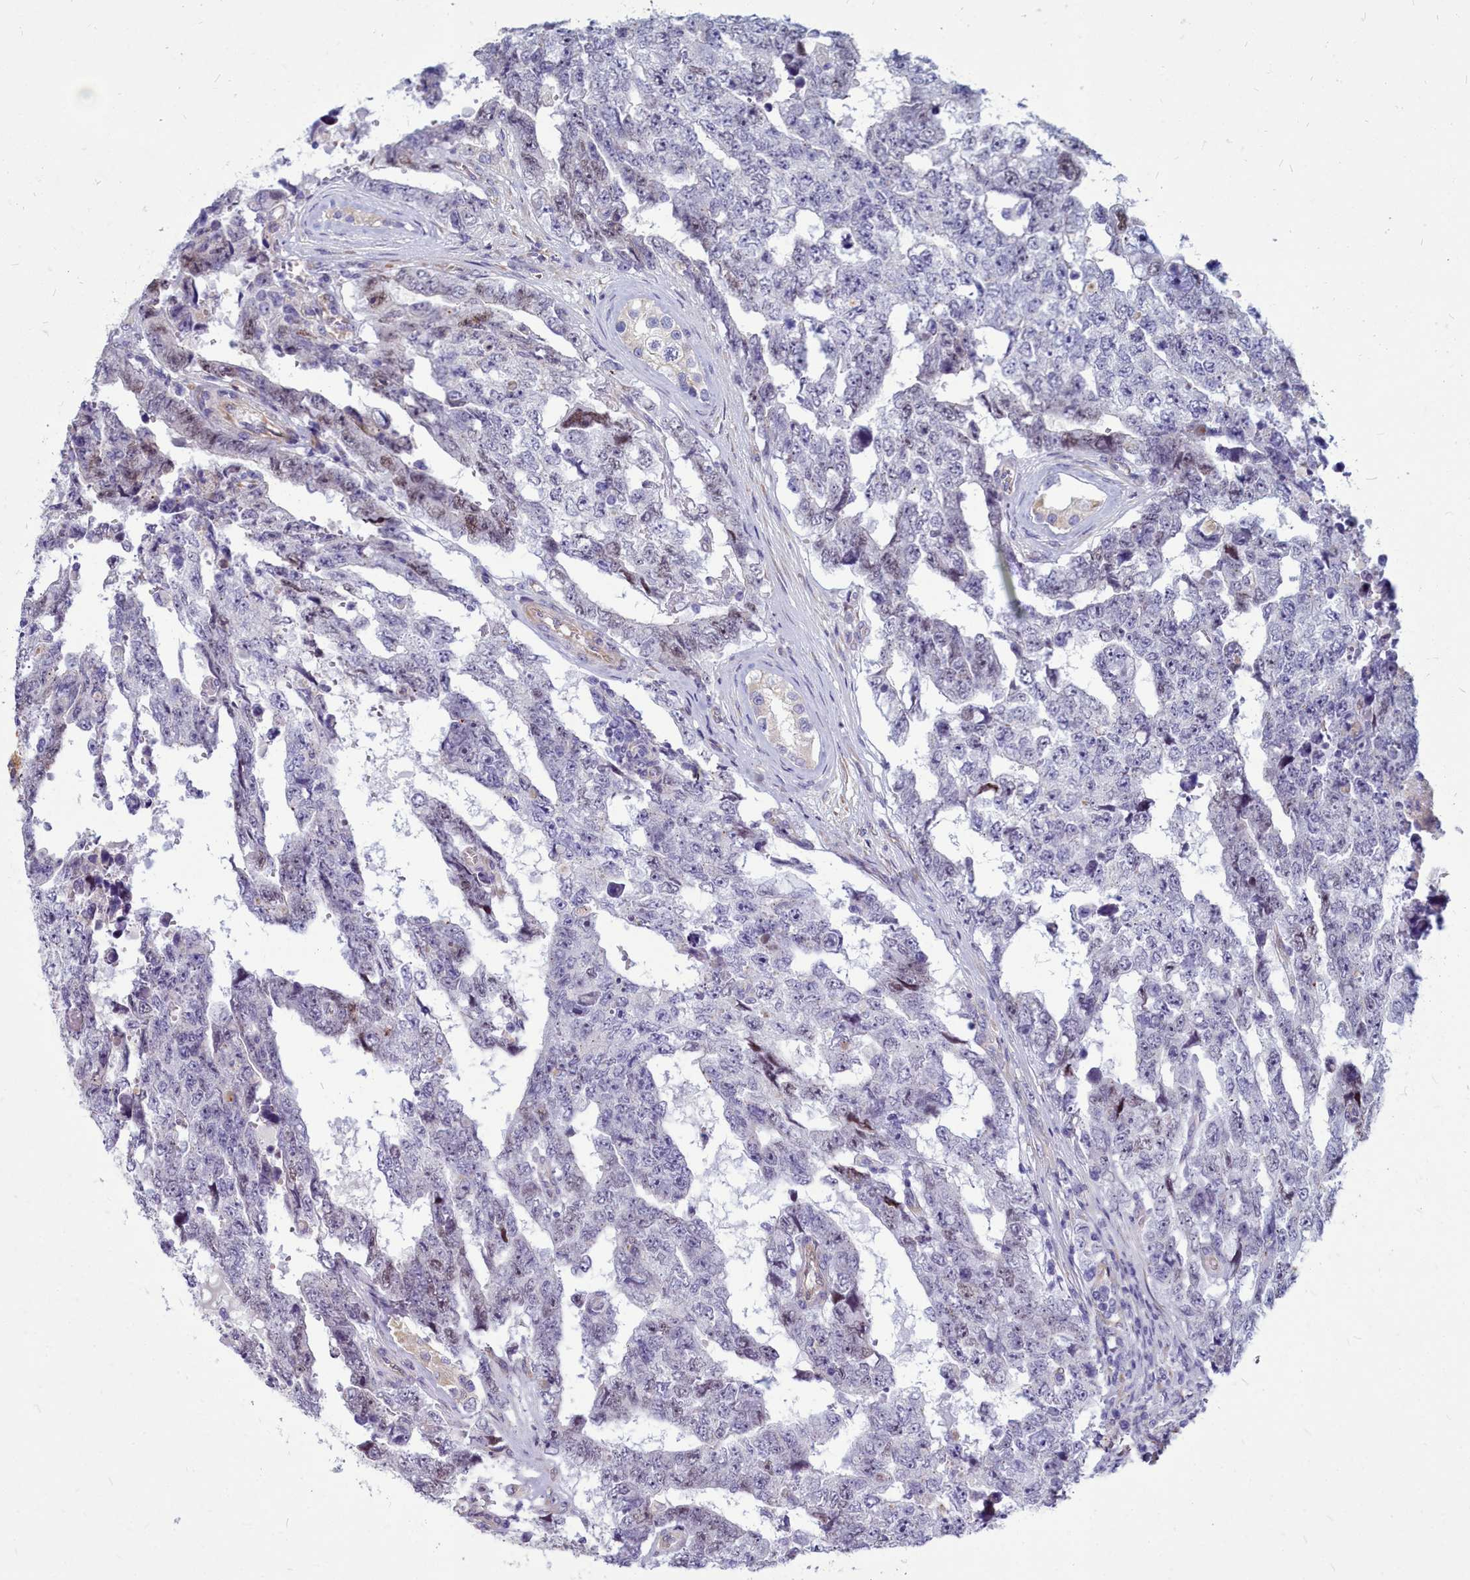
{"staining": {"intensity": "negative", "quantity": "none", "location": "none"}, "tissue": "testis cancer", "cell_type": "Tumor cells", "image_type": "cancer", "snomed": [{"axis": "morphology", "description": "Normal tissue, NOS"}, {"axis": "morphology", "description": "Carcinoma, Embryonal, NOS"}, {"axis": "topography", "description": "Testis"}, {"axis": "topography", "description": "Epididymis"}], "caption": "Tumor cells are negative for brown protein staining in testis cancer (embryonal carcinoma).", "gene": "SMPD4", "patient": {"sex": "male", "age": 25}}